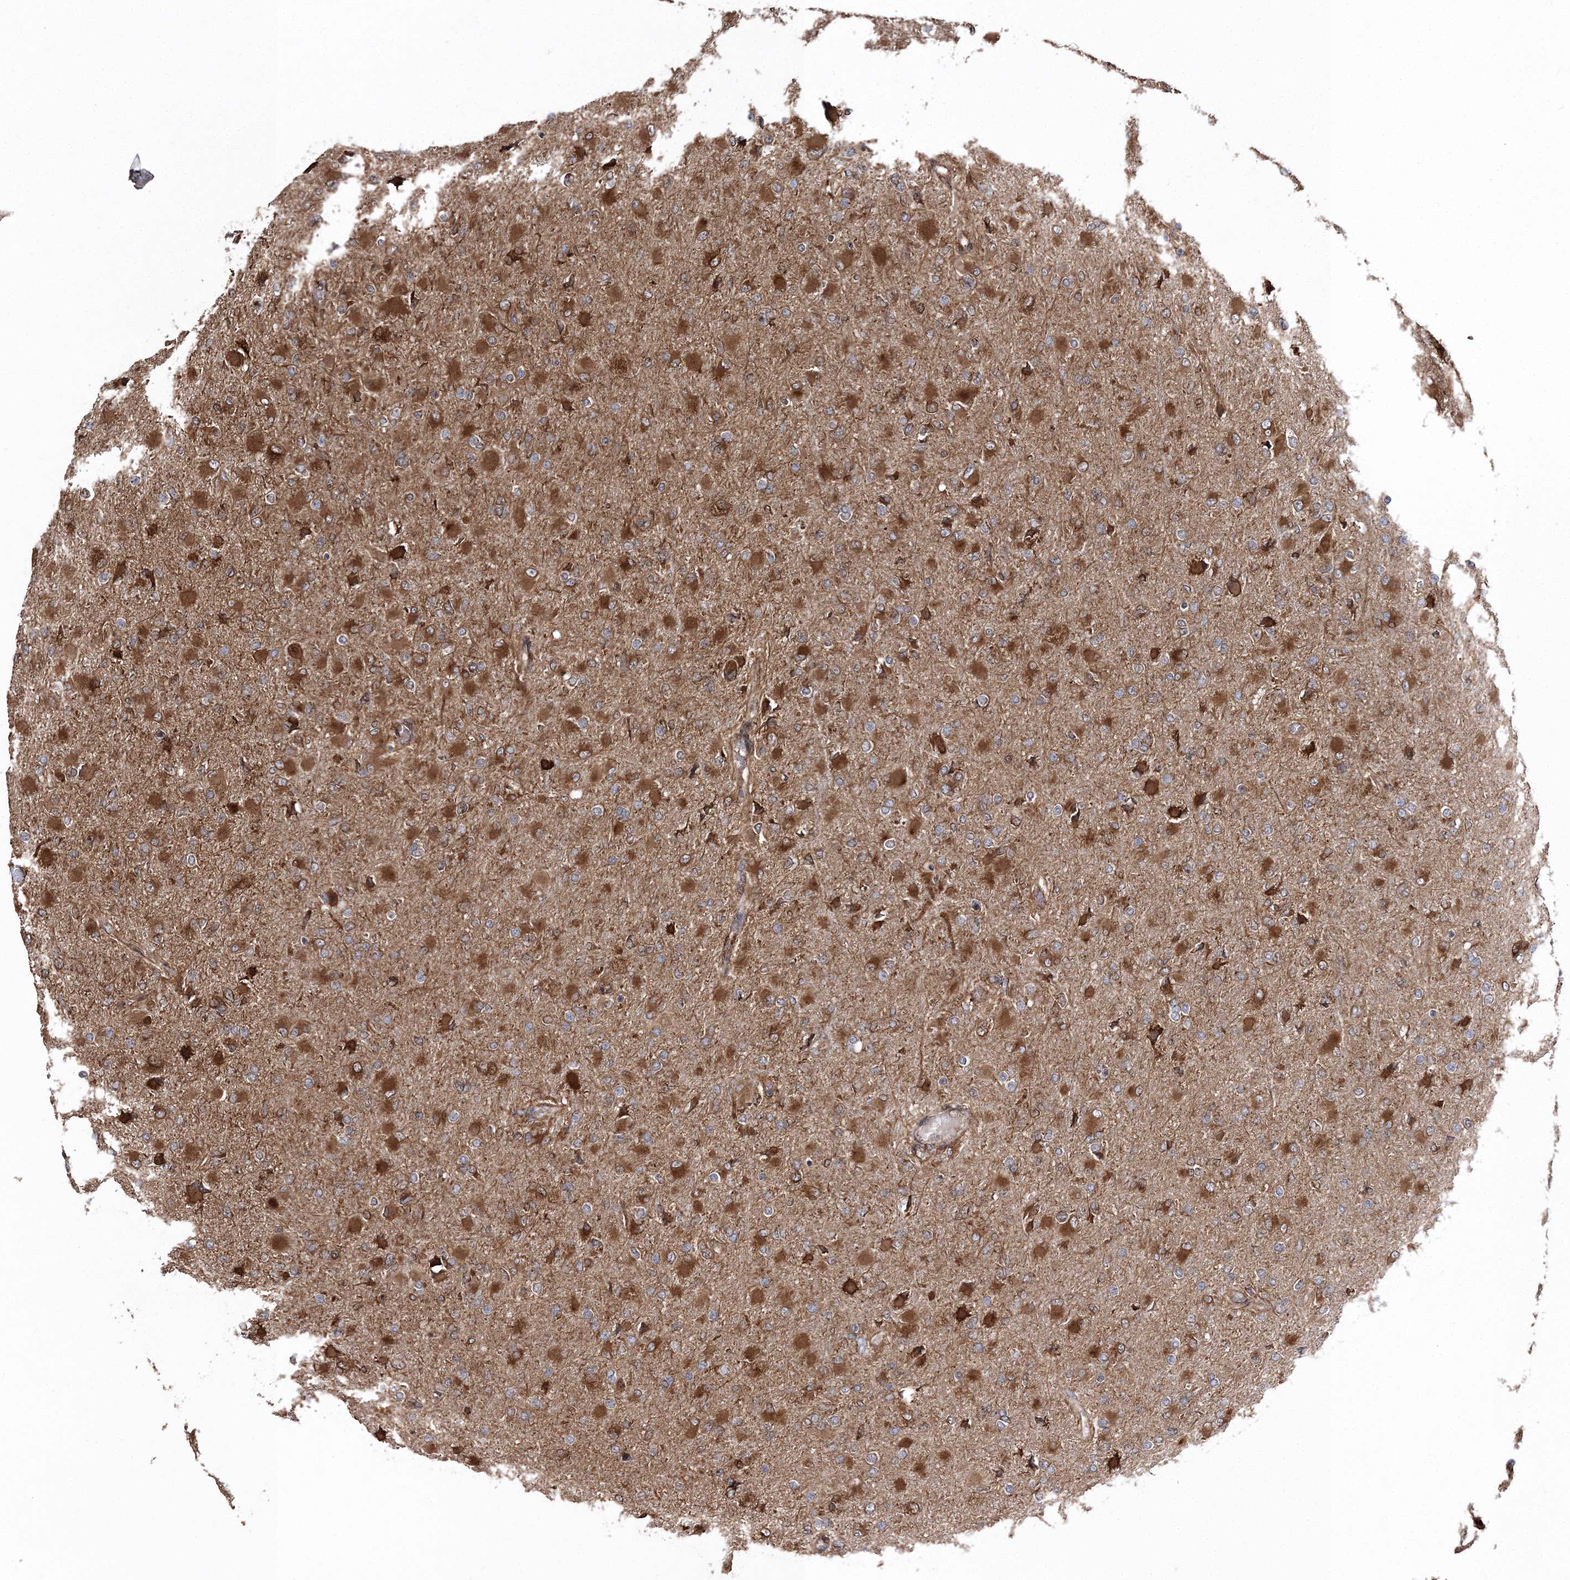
{"staining": {"intensity": "strong", "quantity": "<25%", "location": "cytoplasmic/membranous"}, "tissue": "glioma", "cell_type": "Tumor cells", "image_type": "cancer", "snomed": [{"axis": "morphology", "description": "Glioma, malignant, High grade"}, {"axis": "topography", "description": "Cerebral cortex"}], "caption": "Malignant high-grade glioma stained with a protein marker displays strong staining in tumor cells.", "gene": "SCRN3", "patient": {"sex": "female", "age": 36}}